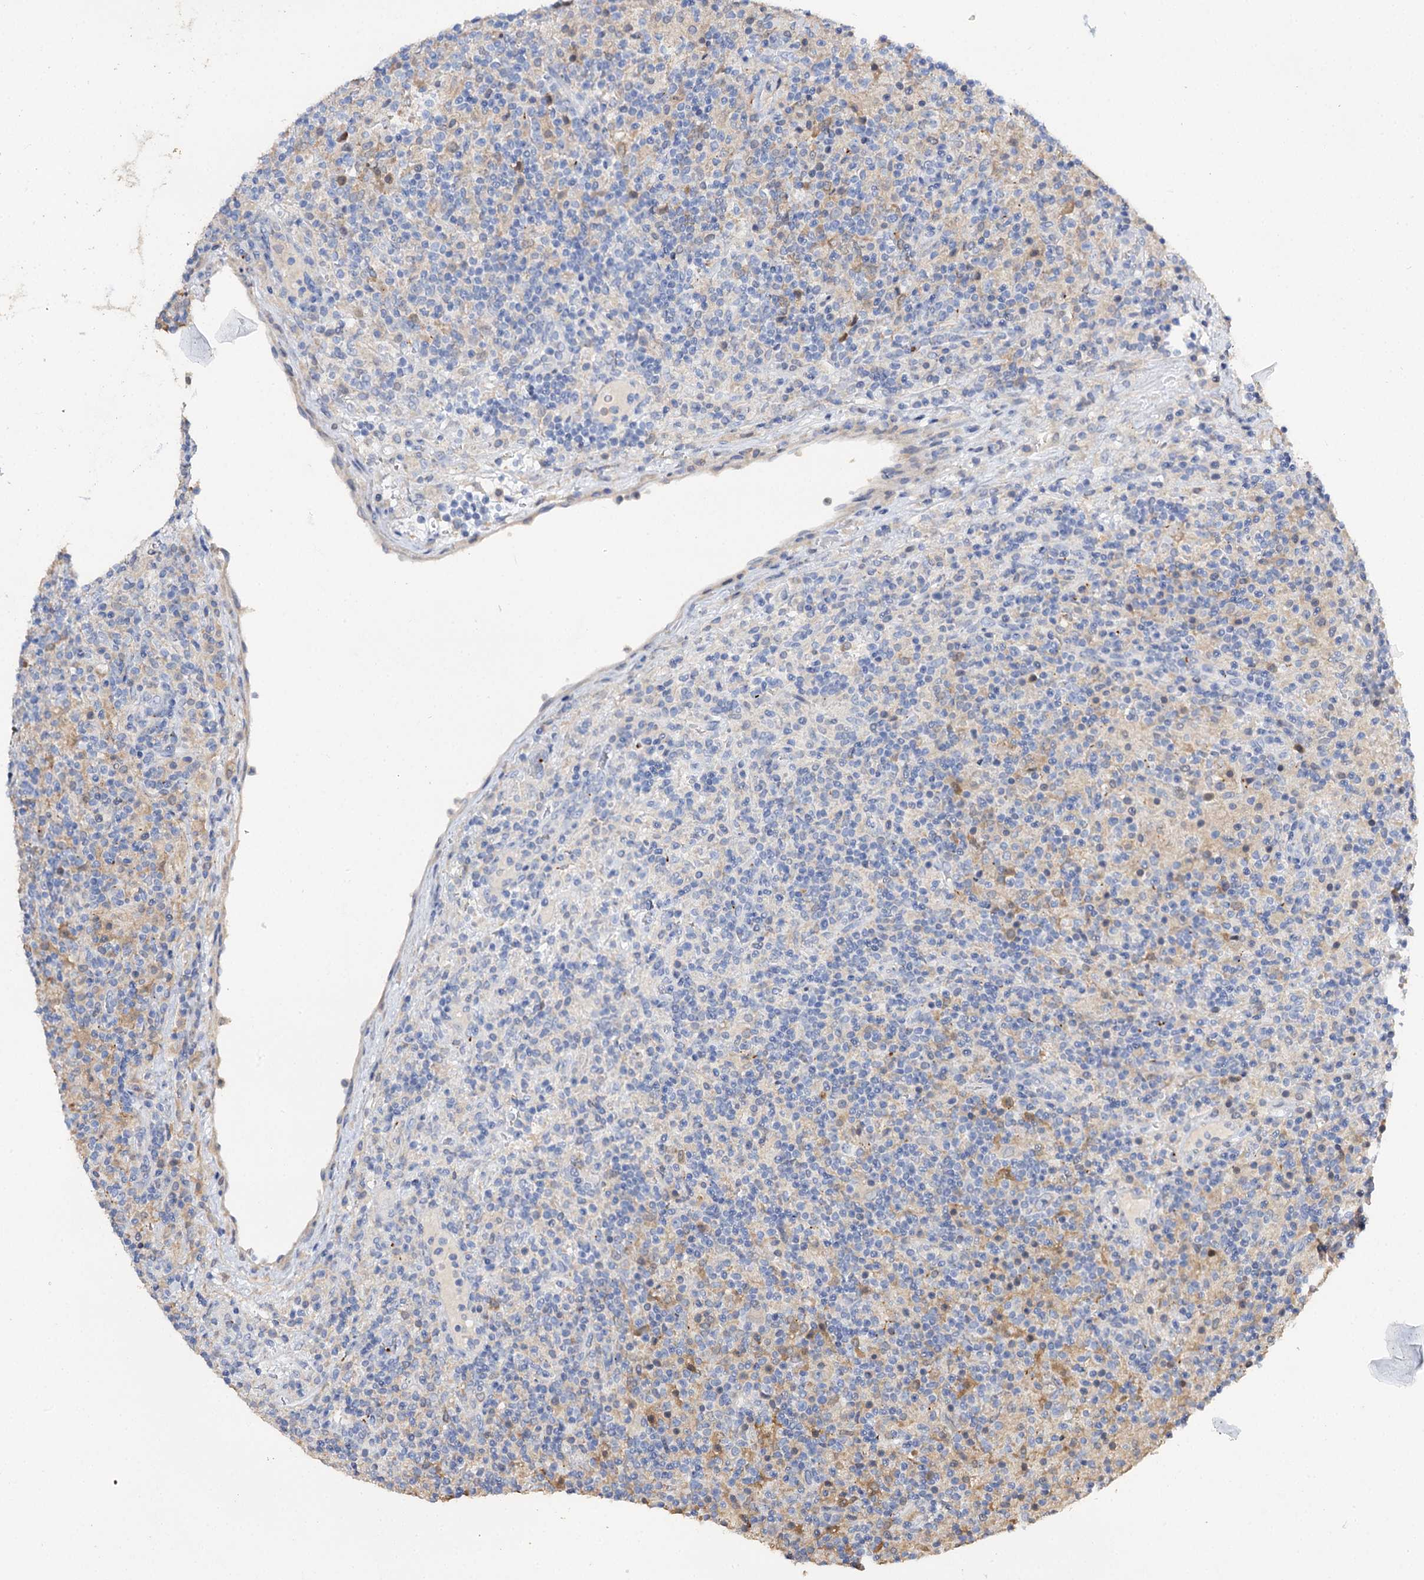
{"staining": {"intensity": "negative", "quantity": "none", "location": "none"}, "tissue": "lymphoma", "cell_type": "Tumor cells", "image_type": "cancer", "snomed": [{"axis": "morphology", "description": "Hodgkin's disease, NOS"}, {"axis": "topography", "description": "Lymph node"}], "caption": "DAB immunohistochemical staining of Hodgkin's disease shows no significant staining in tumor cells.", "gene": "DNAH6", "patient": {"sex": "male", "age": 70}}